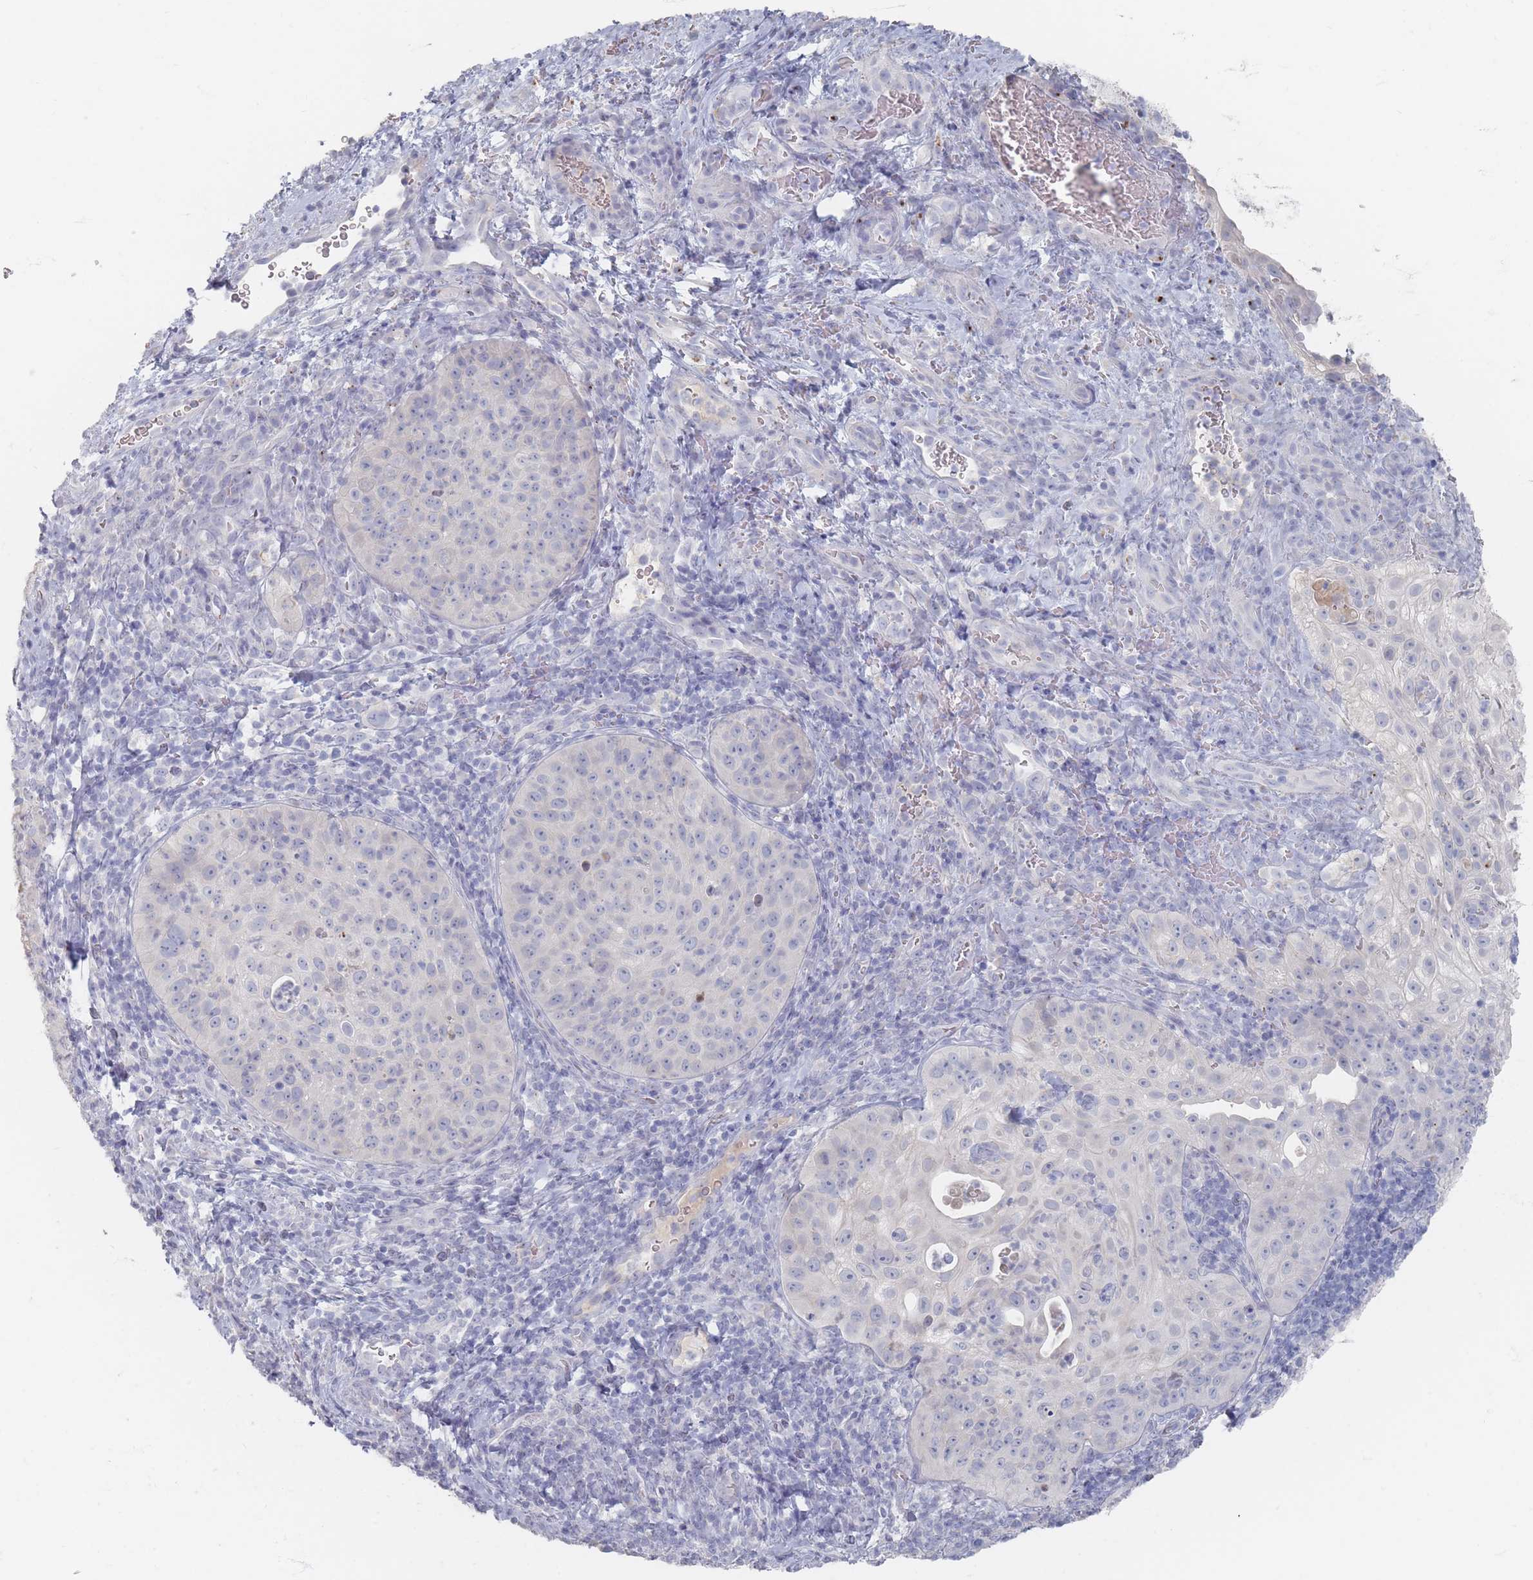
{"staining": {"intensity": "negative", "quantity": "none", "location": "none"}, "tissue": "cervical cancer", "cell_type": "Tumor cells", "image_type": "cancer", "snomed": [{"axis": "morphology", "description": "Squamous cell carcinoma, NOS"}, {"axis": "topography", "description": "Cervix"}], "caption": "Immunohistochemistry (IHC) image of cervical cancer stained for a protein (brown), which displays no positivity in tumor cells.", "gene": "HELZ2", "patient": {"sex": "female", "age": 52}}